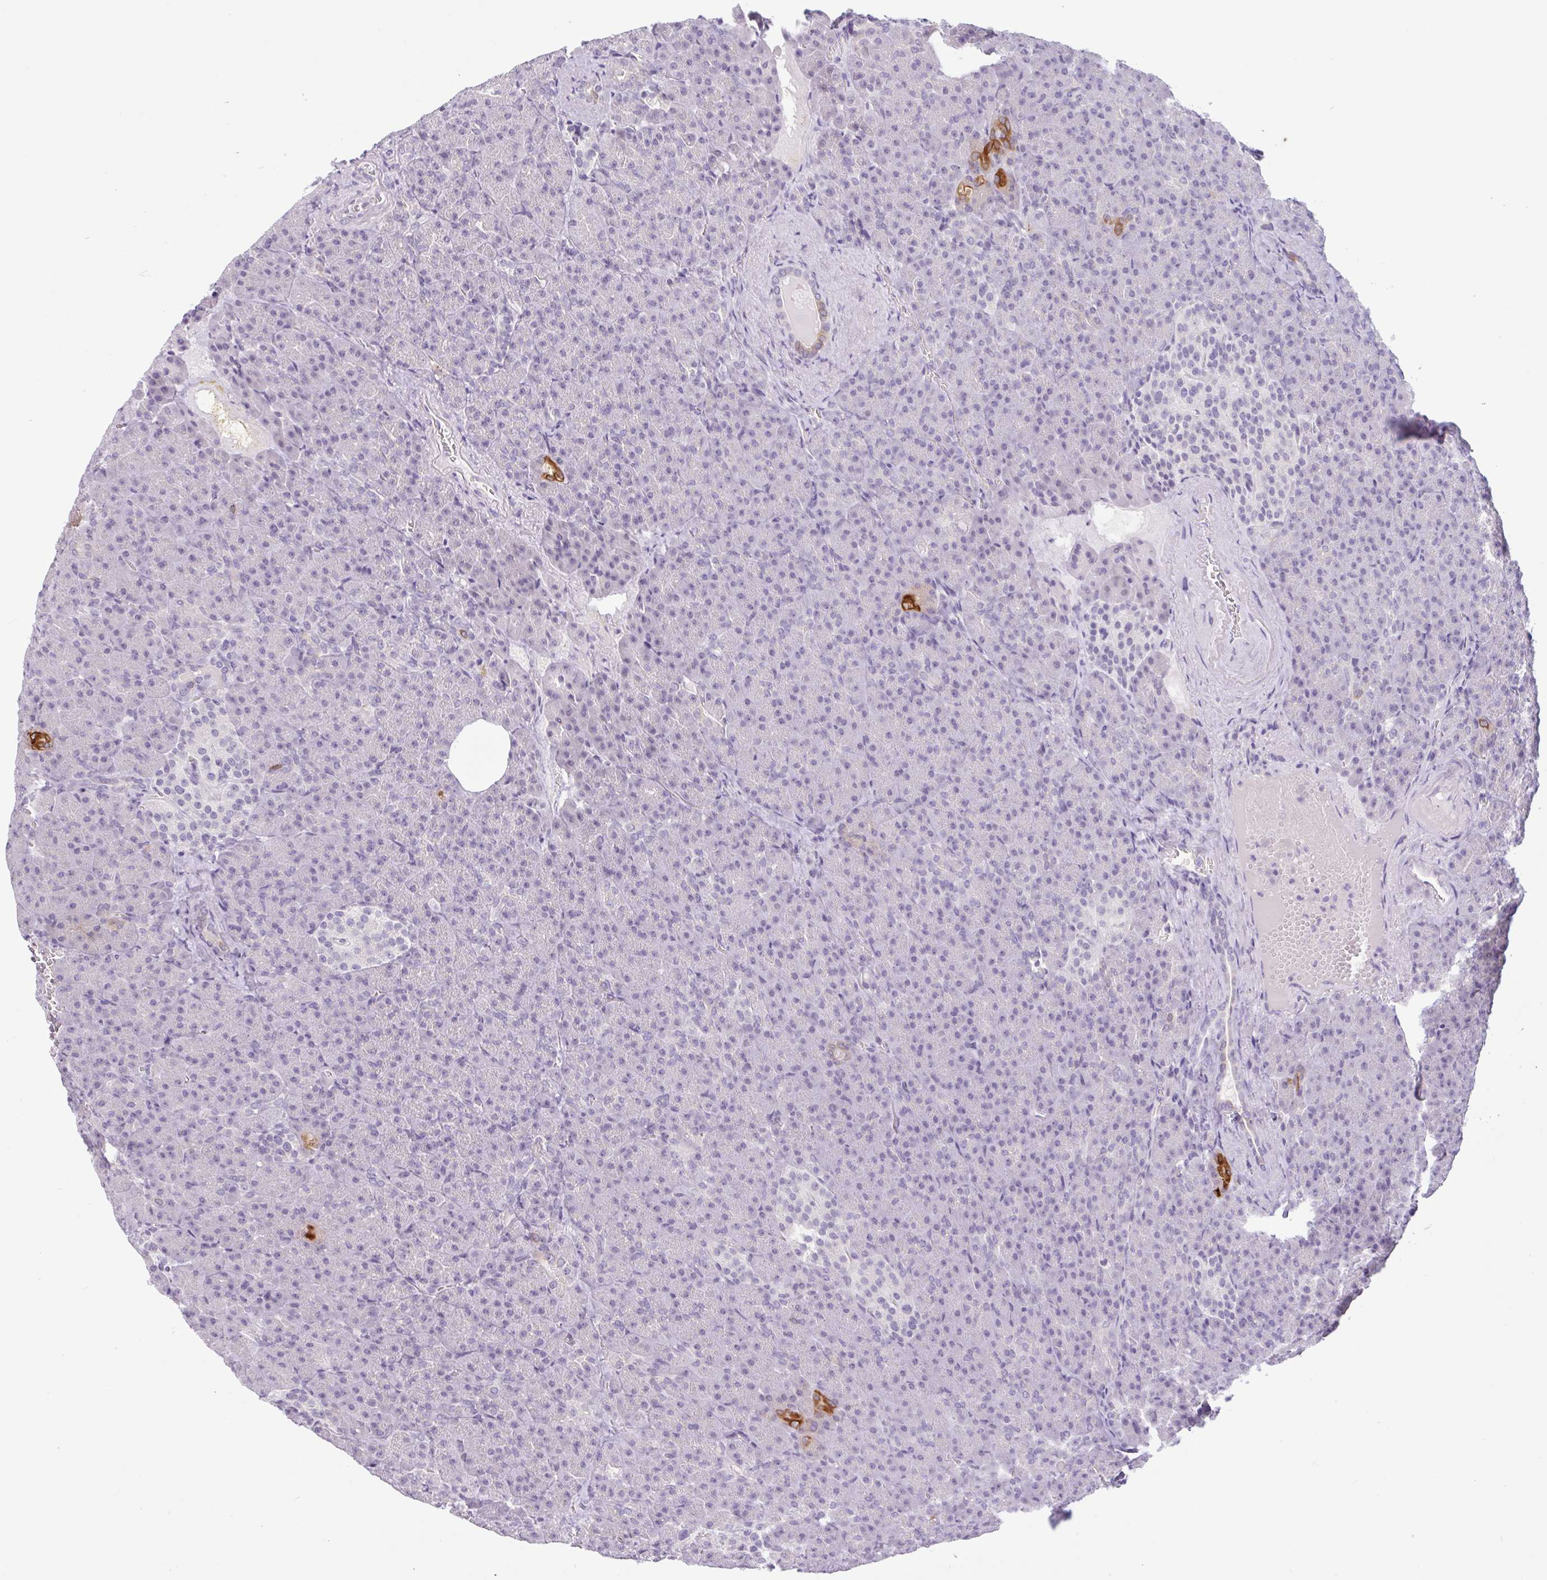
{"staining": {"intensity": "strong", "quantity": "<25%", "location": "cytoplasmic/membranous"}, "tissue": "pancreas", "cell_type": "Exocrine glandular cells", "image_type": "normal", "snomed": [{"axis": "morphology", "description": "Normal tissue, NOS"}, {"axis": "topography", "description": "Pancreas"}], "caption": "Protein expression analysis of normal human pancreas reveals strong cytoplasmic/membranous positivity in about <25% of exocrine glandular cells.", "gene": "CTSE", "patient": {"sex": "female", "age": 74}}